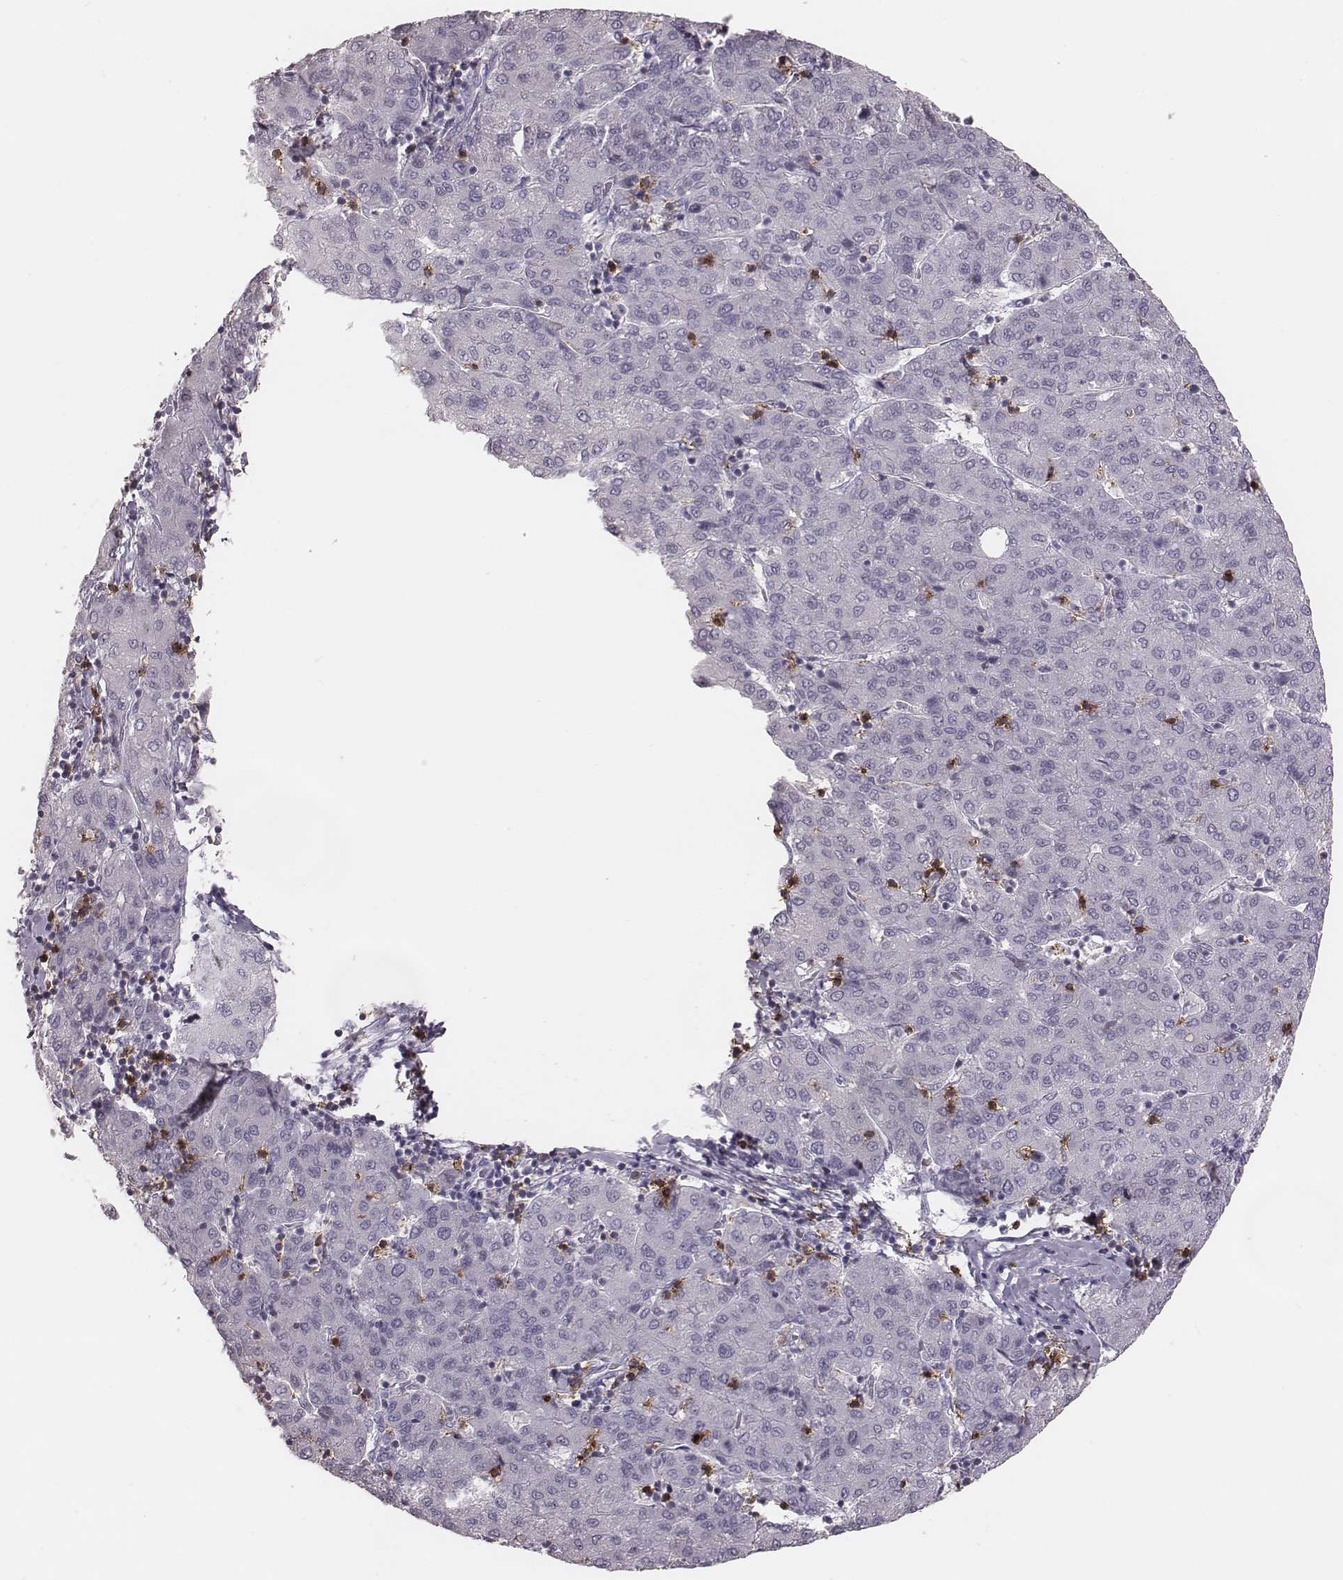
{"staining": {"intensity": "negative", "quantity": "none", "location": "none"}, "tissue": "liver cancer", "cell_type": "Tumor cells", "image_type": "cancer", "snomed": [{"axis": "morphology", "description": "Carcinoma, Hepatocellular, NOS"}, {"axis": "topography", "description": "Liver"}], "caption": "DAB immunohistochemical staining of human liver cancer (hepatocellular carcinoma) shows no significant positivity in tumor cells. (Immunohistochemistry, brightfield microscopy, high magnification).", "gene": "PDCD1", "patient": {"sex": "male", "age": 65}}